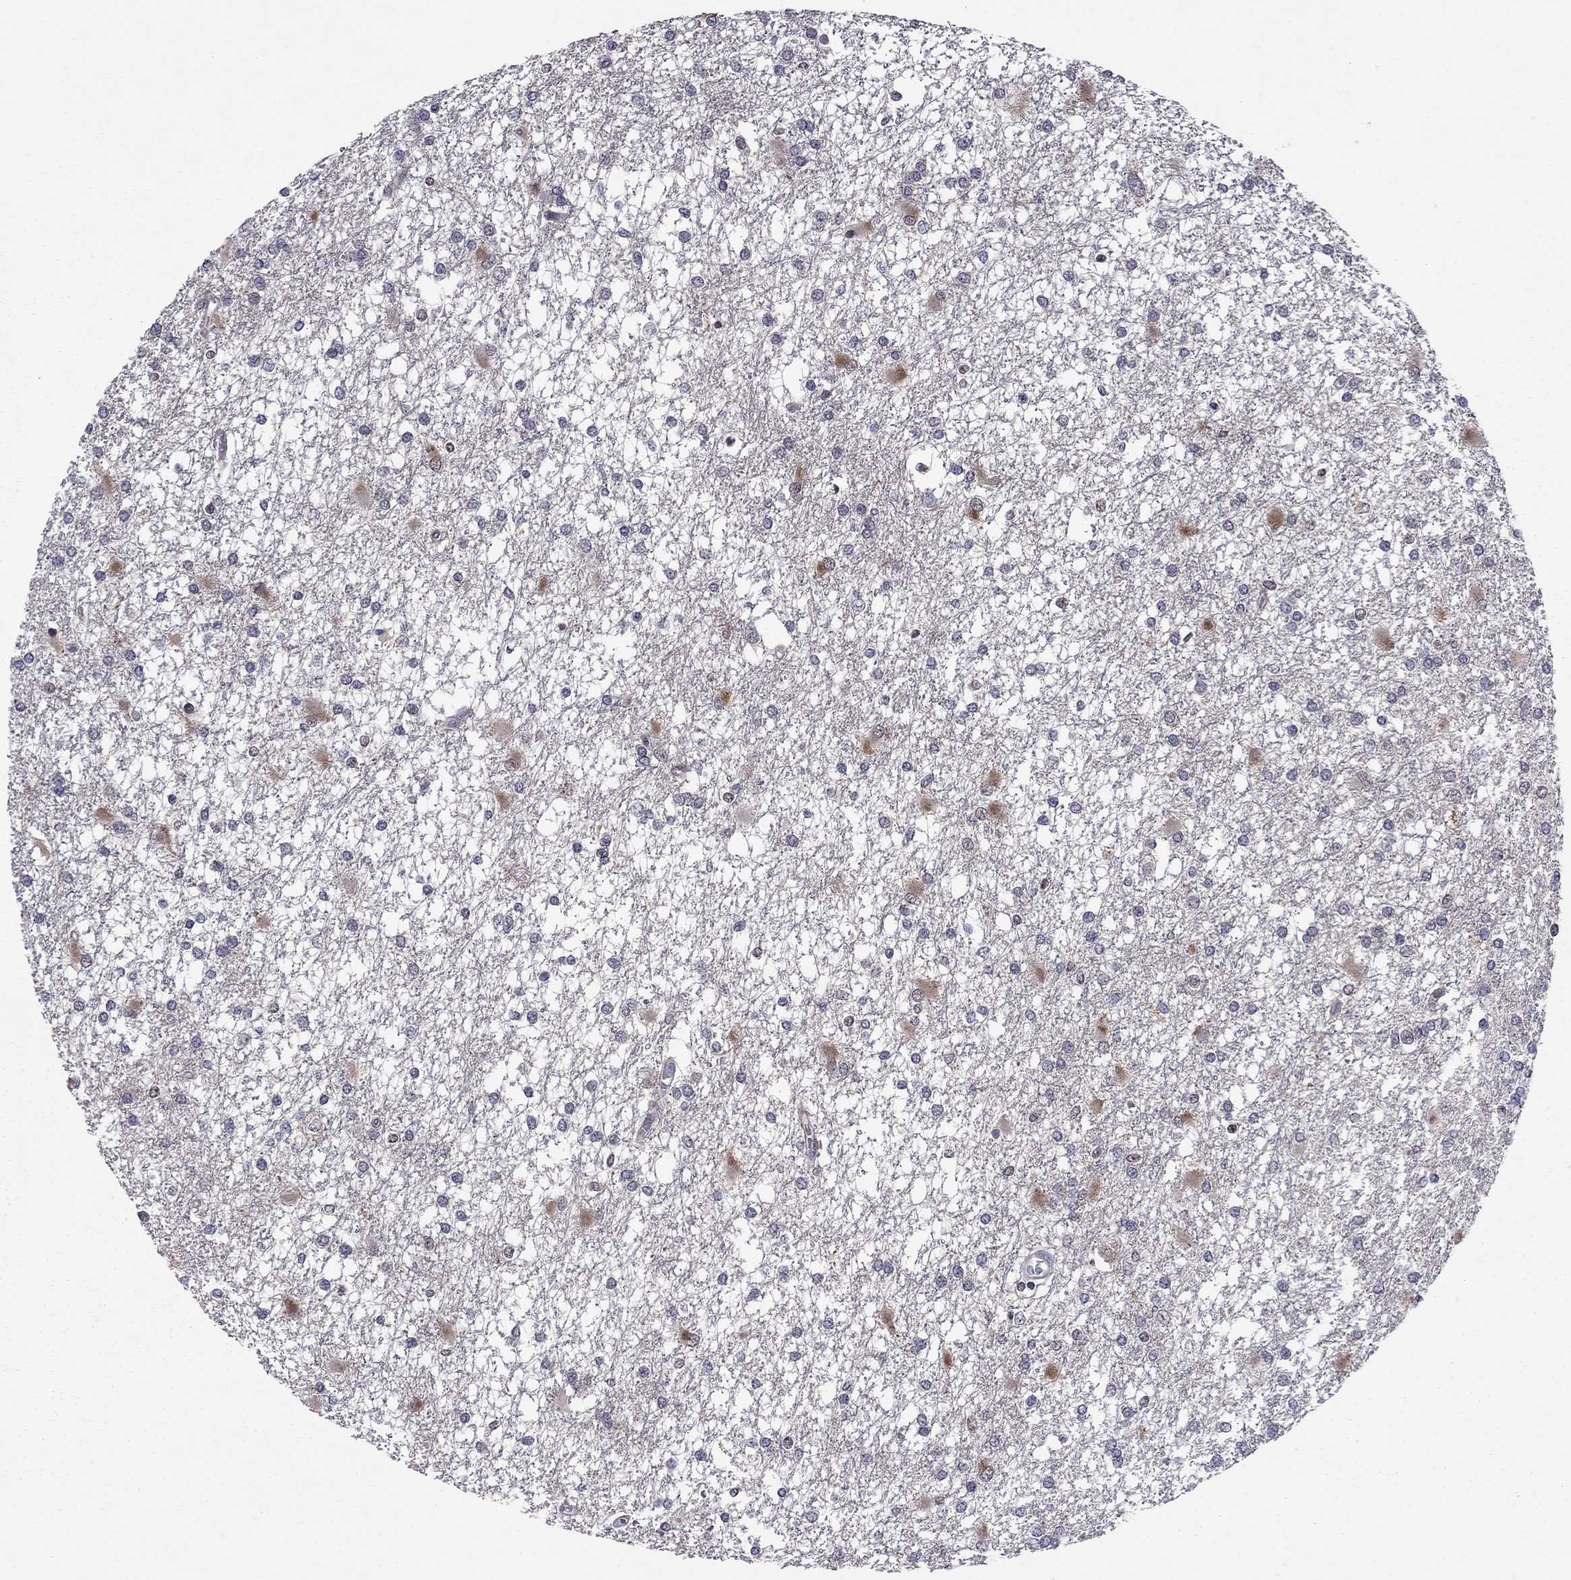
{"staining": {"intensity": "negative", "quantity": "none", "location": "none"}, "tissue": "glioma", "cell_type": "Tumor cells", "image_type": "cancer", "snomed": [{"axis": "morphology", "description": "Glioma, malignant, High grade"}, {"axis": "topography", "description": "Cerebral cortex"}], "caption": "This image is of malignant glioma (high-grade) stained with IHC to label a protein in brown with the nuclei are counter-stained blue. There is no staining in tumor cells. (Brightfield microscopy of DAB immunohistochemistry (IHC) at high magnification).", "gene": "TAF9", "patient": {"sex": "male", "age": 79}}